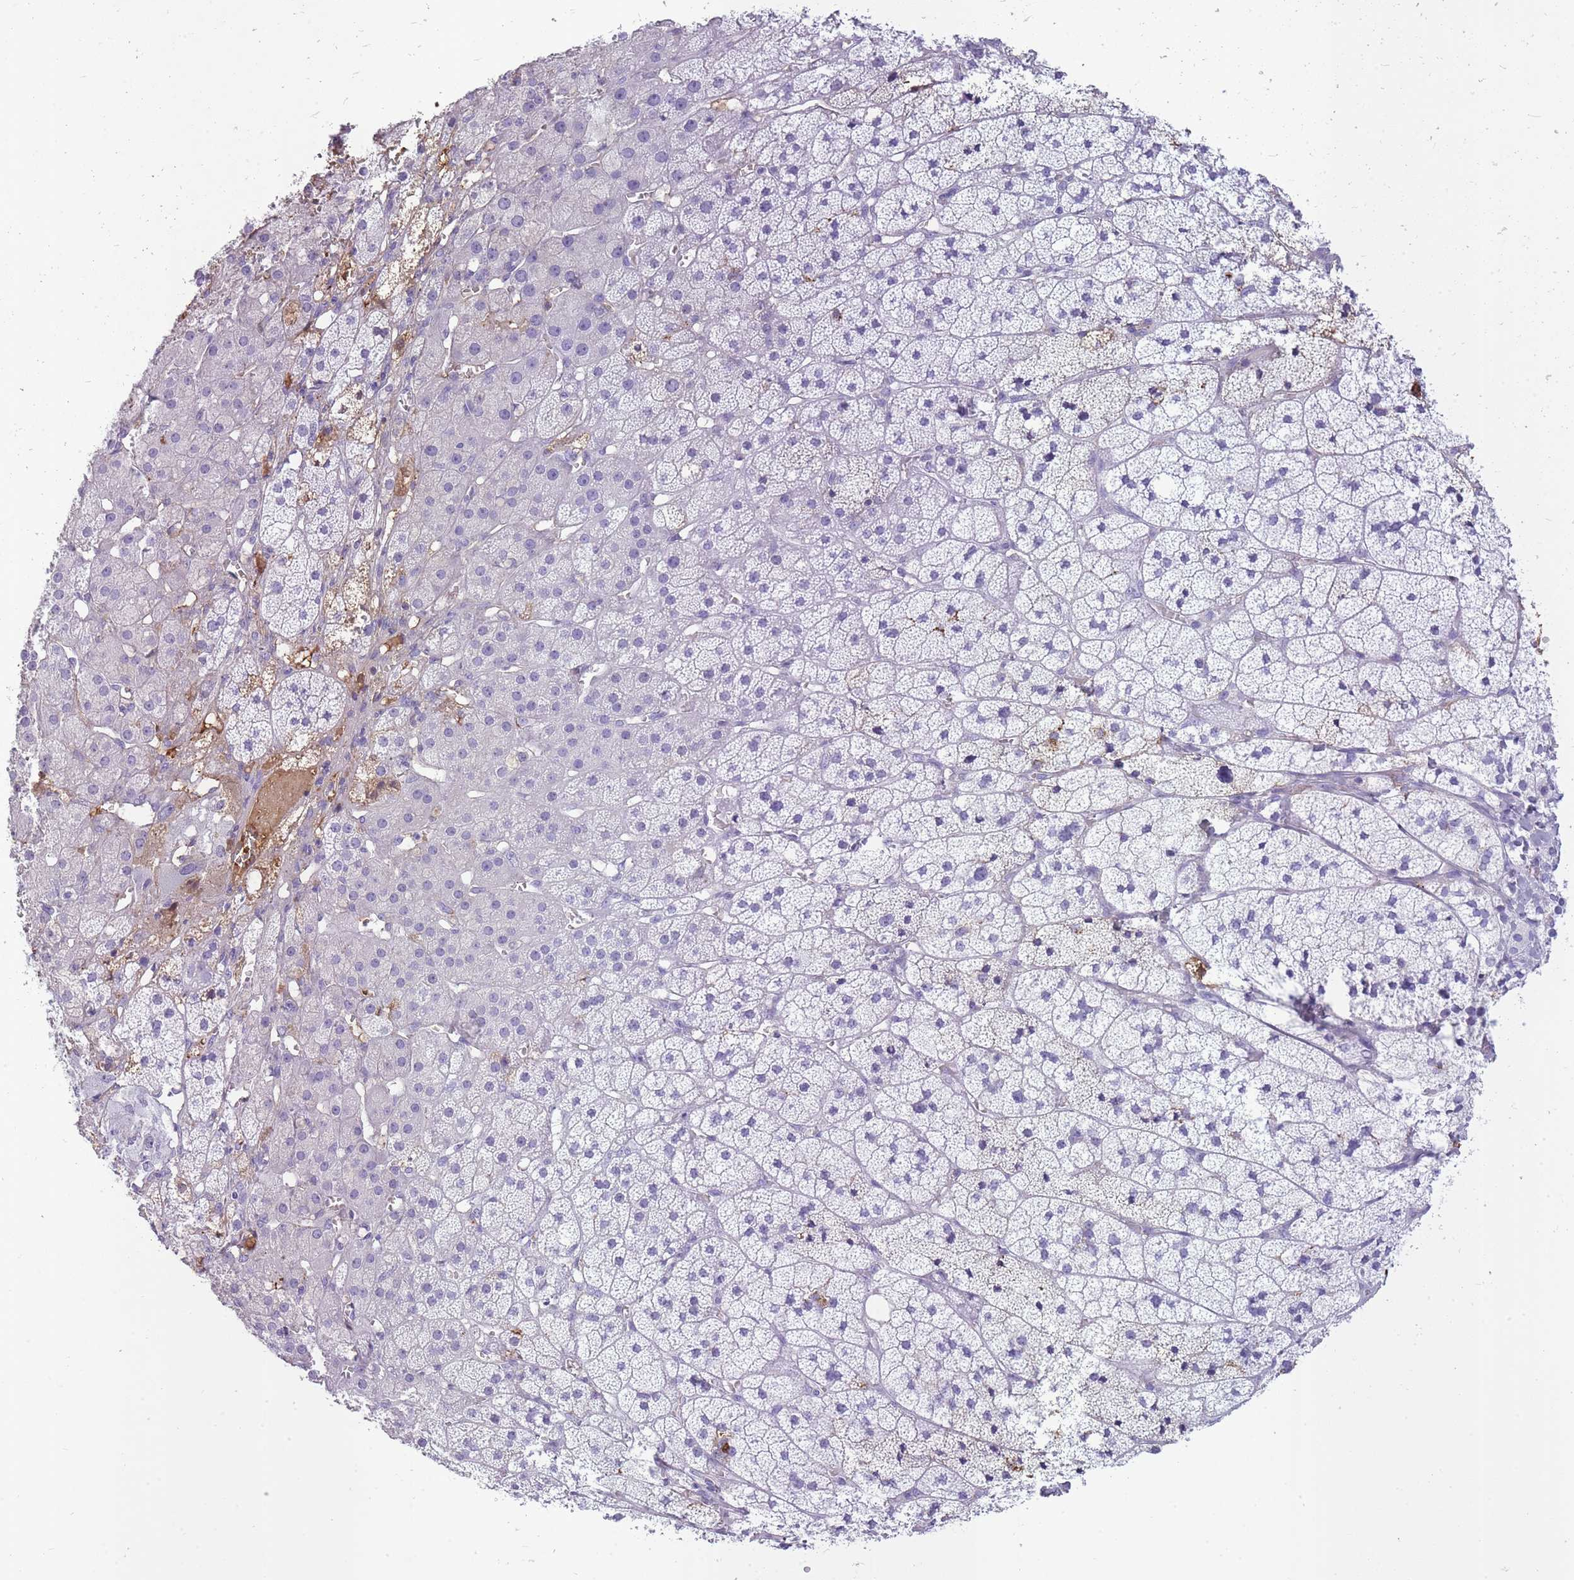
{"staining": {"intensity": "negative", "quantity": "none", "location": "none"}, "tissue": "adrenal gland", "cell_type": "Glandular cells", "image_type": "normal", "snomed": [{"axis": "morphology", "description": "Normal tissue, NOS"}, {"axis": "topography", "description": "Adrenal gland"}], "caption": "The IHC photomicrograph has no significant positivity in glandular cells of adrenal gland.", "gene": "IGKV1", "patient": {"sex": "female", "age": 52}}